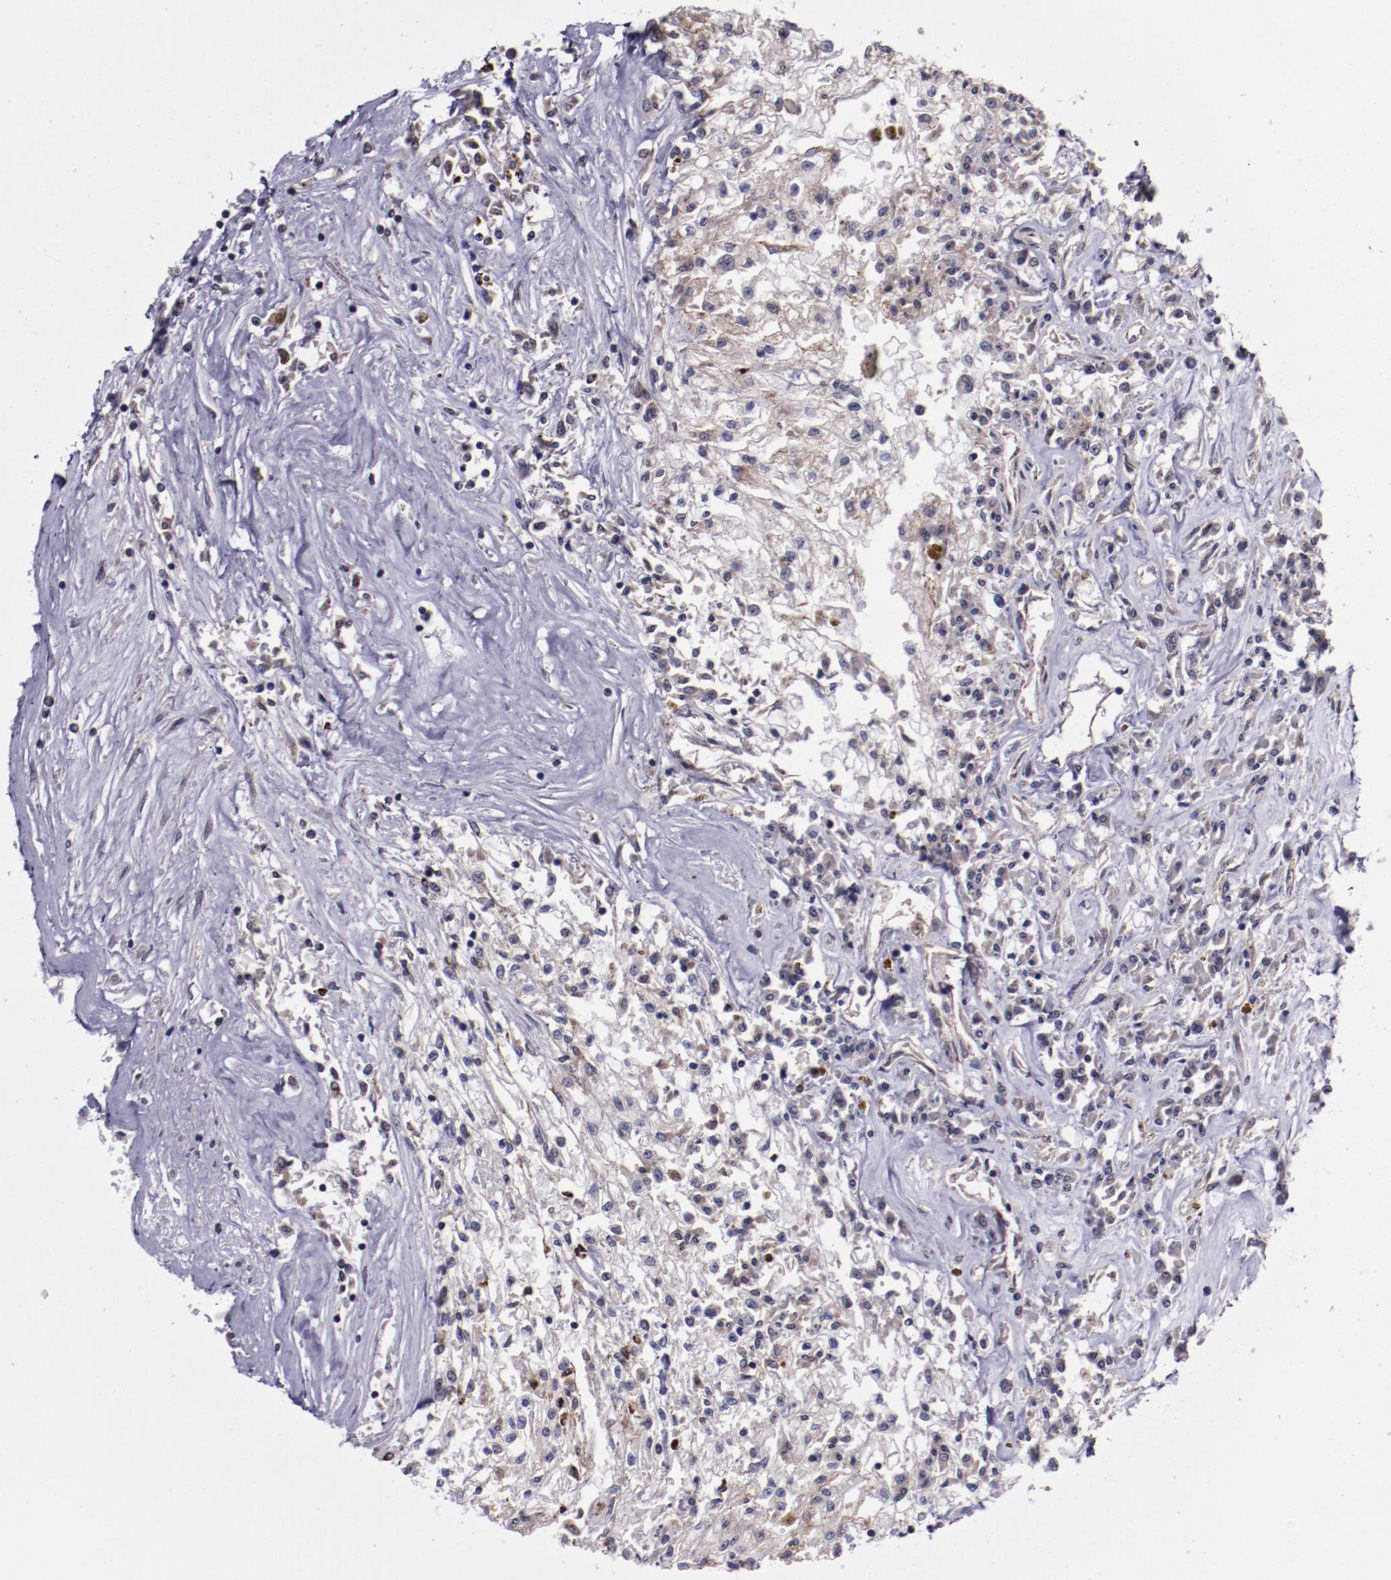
{"staining": {"intensity": "weak", "quantity": ">75%", "location": "cytoplasmic/membranous"}, "tissue": "renal cancer", "cell_type": "Tumor cells", "image_type": "cancer", "snomed": [{"axis": "morphology", "description": "Adenocarcinoma, NOS"}, {"axis": "topography", "description": "Kidney"}], "caption": "This histopathology image reveals immunohistochemistry staining of renal adenocarcinoma, with low weak cytoplasmic/membranous expression in about >75% of tumor cells.", "gene": "LONP1", "patient": {"sex": "male", "age": 78}}